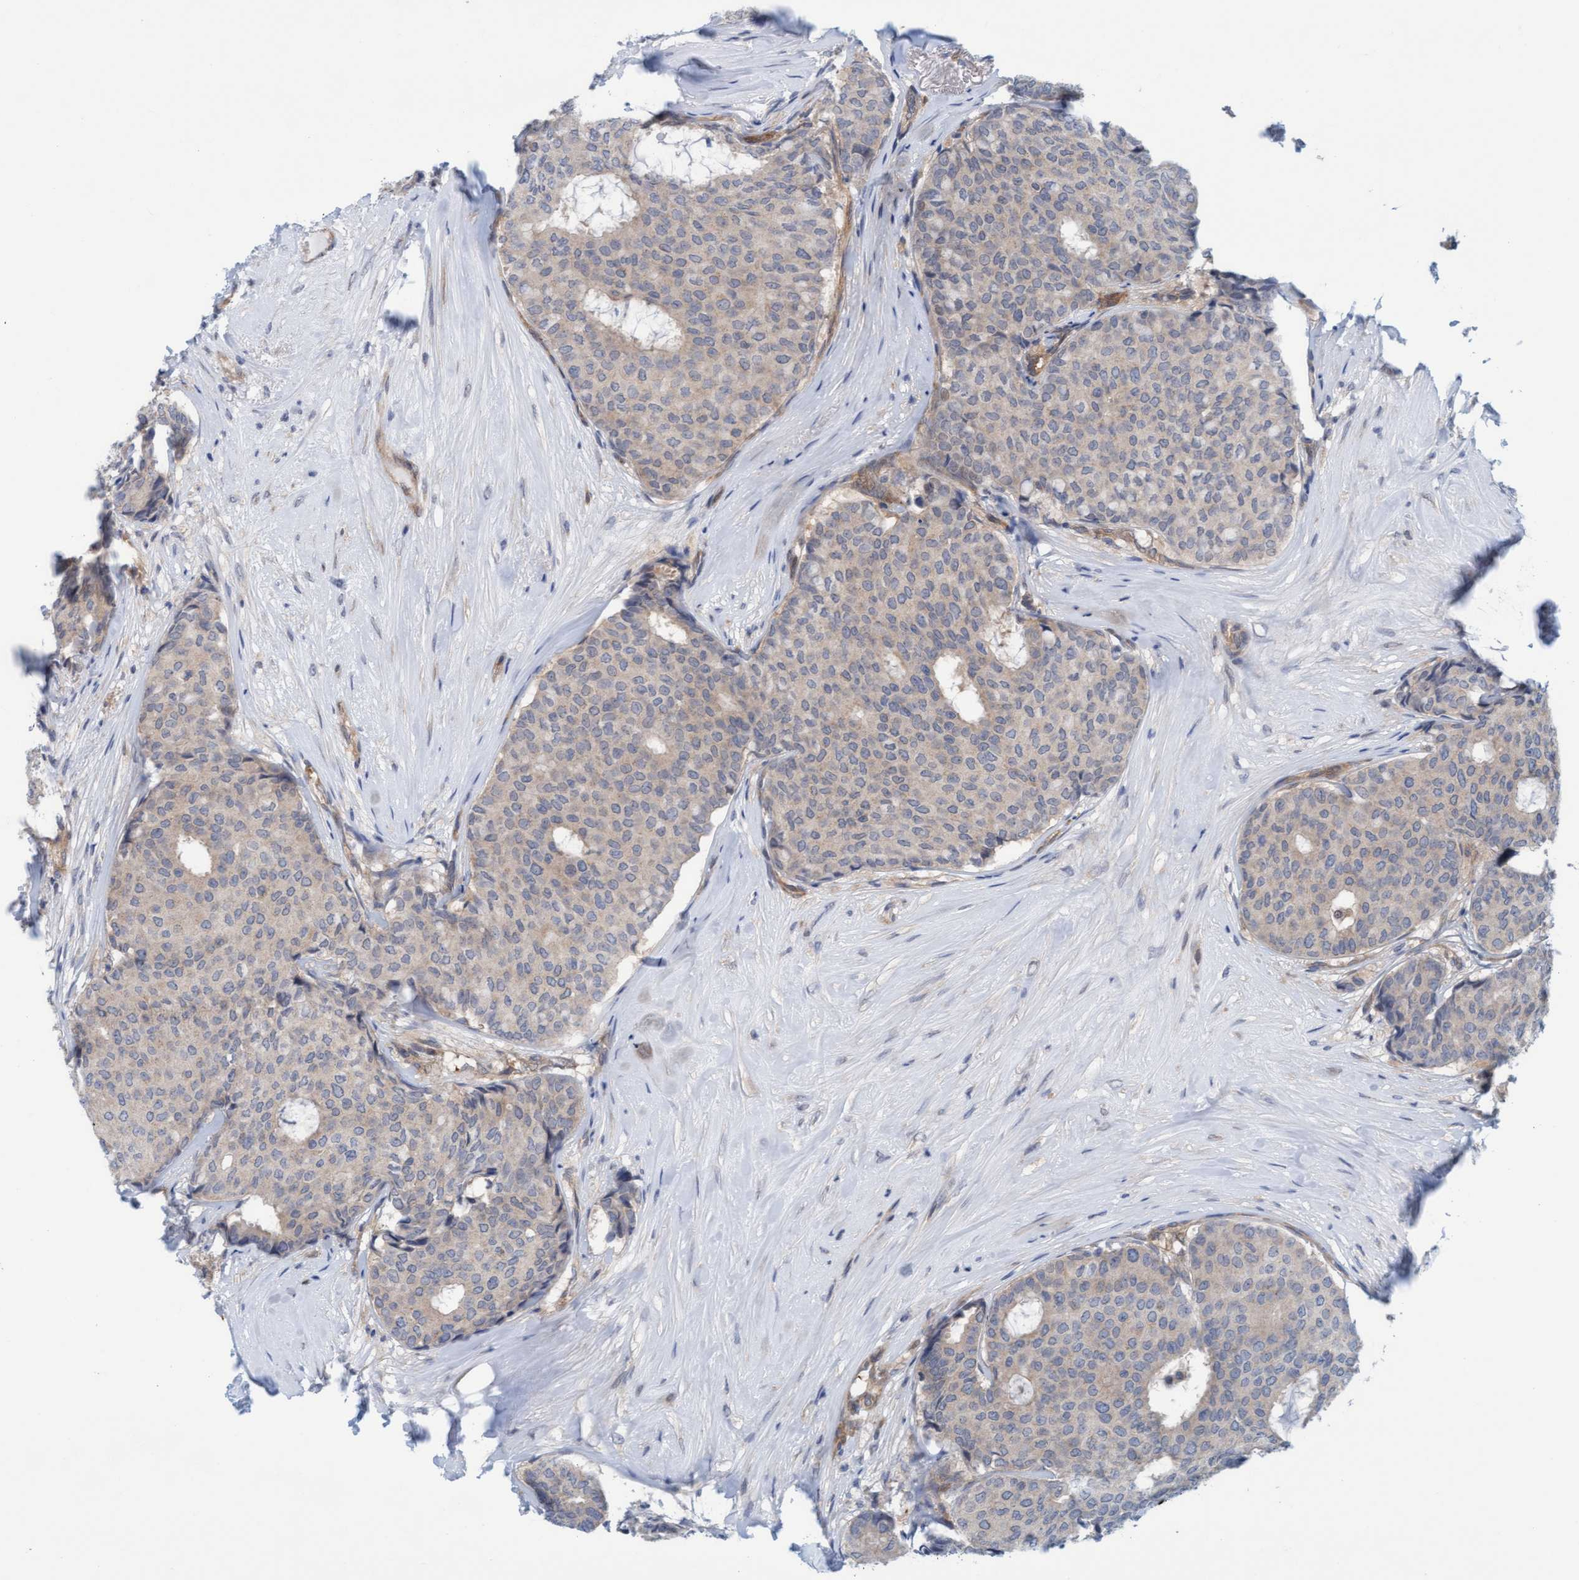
{"staining": {"intensity": "weak", "quantity": "25%-75%", "location": "cytoplasmic/membranous"}, "tissue": "breast cancer", "cell_type": "Tumor cells", "image_type": "cancer", "snomed": [{"axis": "morphology", "description": "Duct carcinoma"}, {"axis": "topography", "description": "Breast"}], "caption": "A high-resolution micrograph shows immunohistochemistry staining of breast cancer (infiltrating ductal carcinoma), which shows weak cytoplasmic/membranous positivity in approximately 25%-75% of tumor cells.", "gene": "KLHL25", "patient": {"sex": "female", "age": 75}}